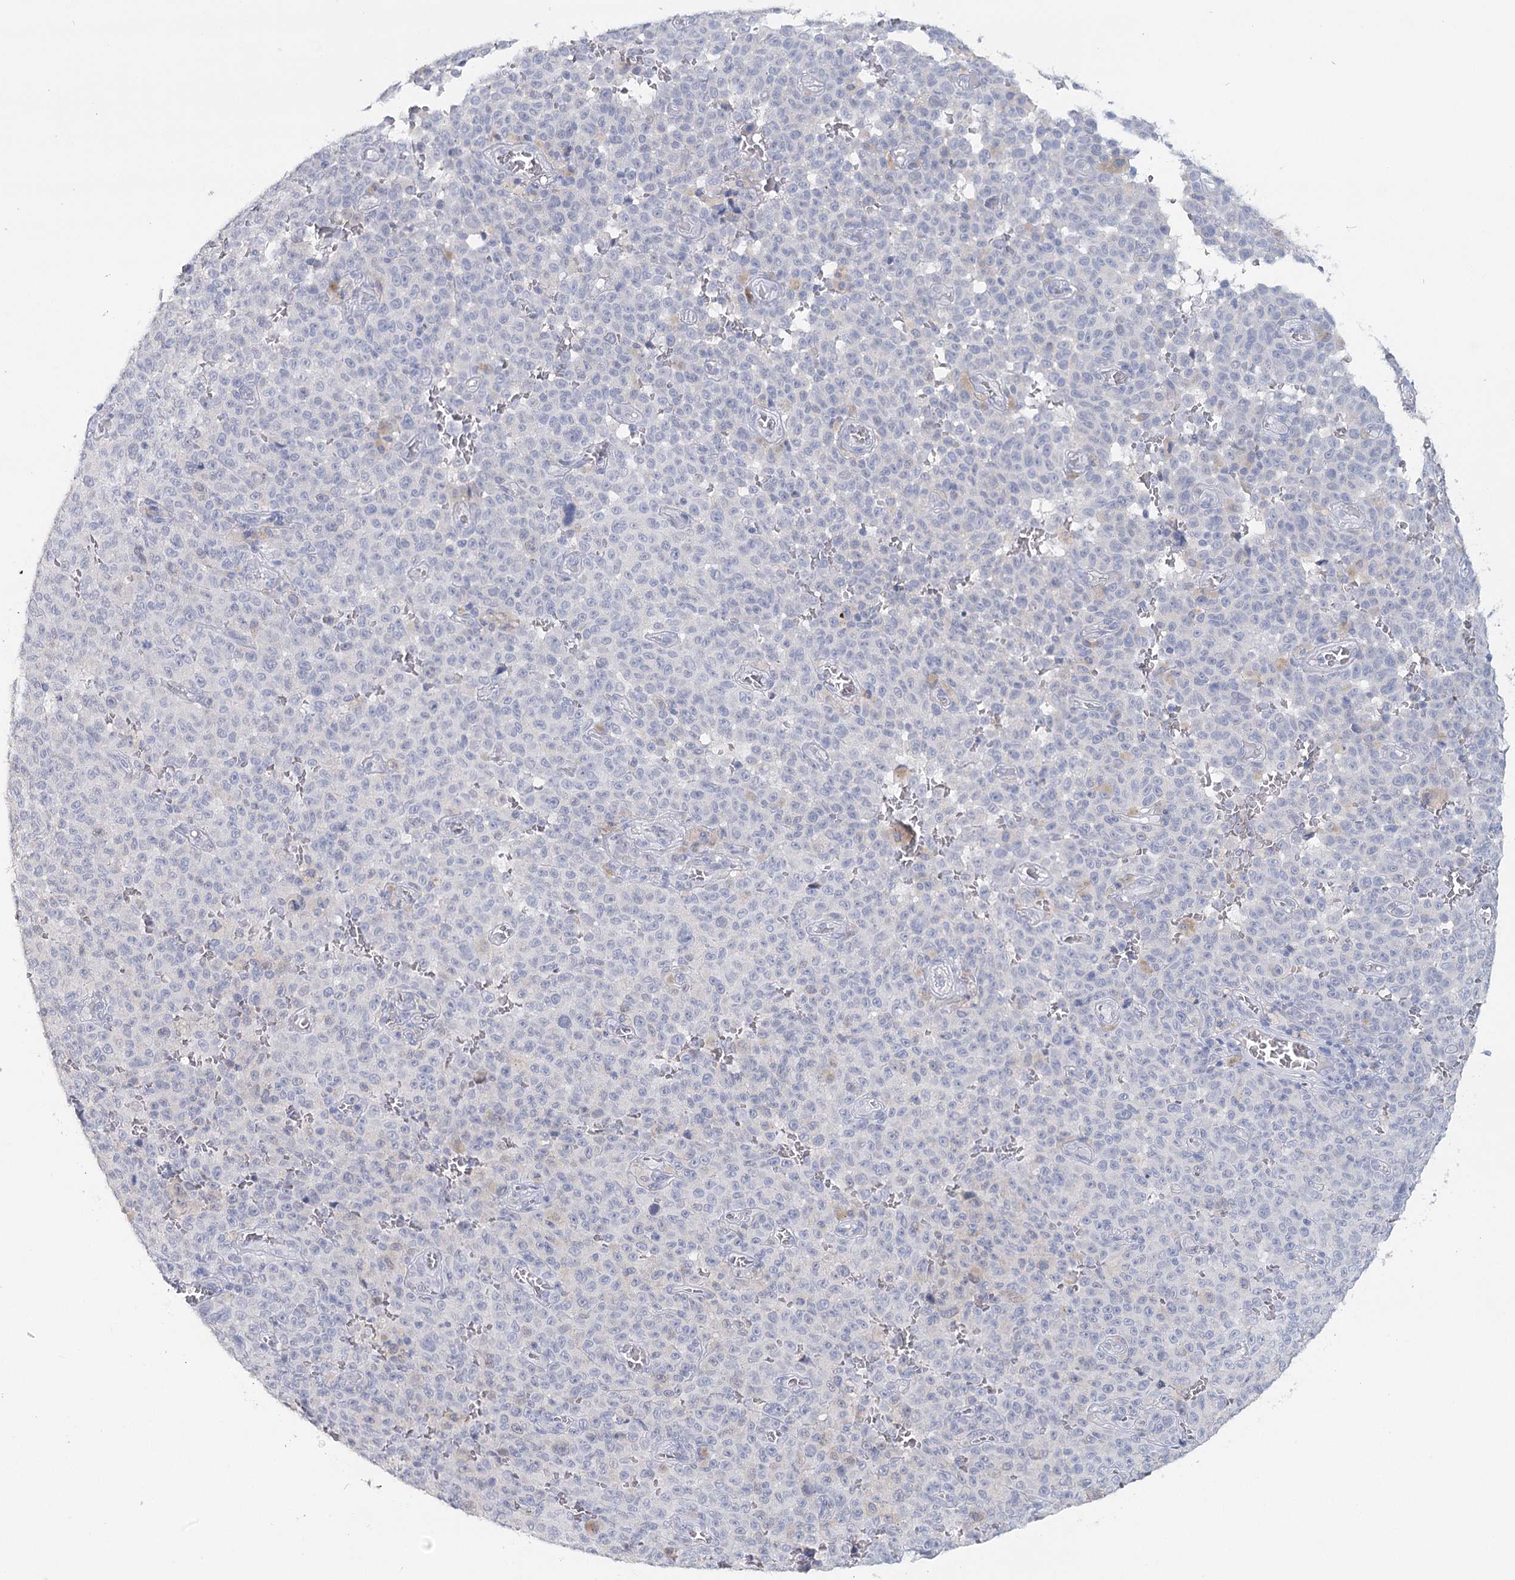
{"staining": {"intensity": "negative", "quantity": "none", "location": "none"}, "tissue": "melanoma", "cell_type": "Tumor cells", "image_type": "cancer", "snomed": [{"axis": "morphology", "description": "Malignant melanoma, NOS"}, {"axis": "topography", "description": "Skin"}], "caption": "IHC histopathology image of neoplastic tissue: human malignant melanoma stained with DAB (3,3'-diaminobenzidine) displays no significant protein staining in tumor cells. (DAB (3,3'-diaminobenzidine) IHC, high magnification).", "gene": "HSPA4L", "patient": {"sex": "female", "age": 82}}